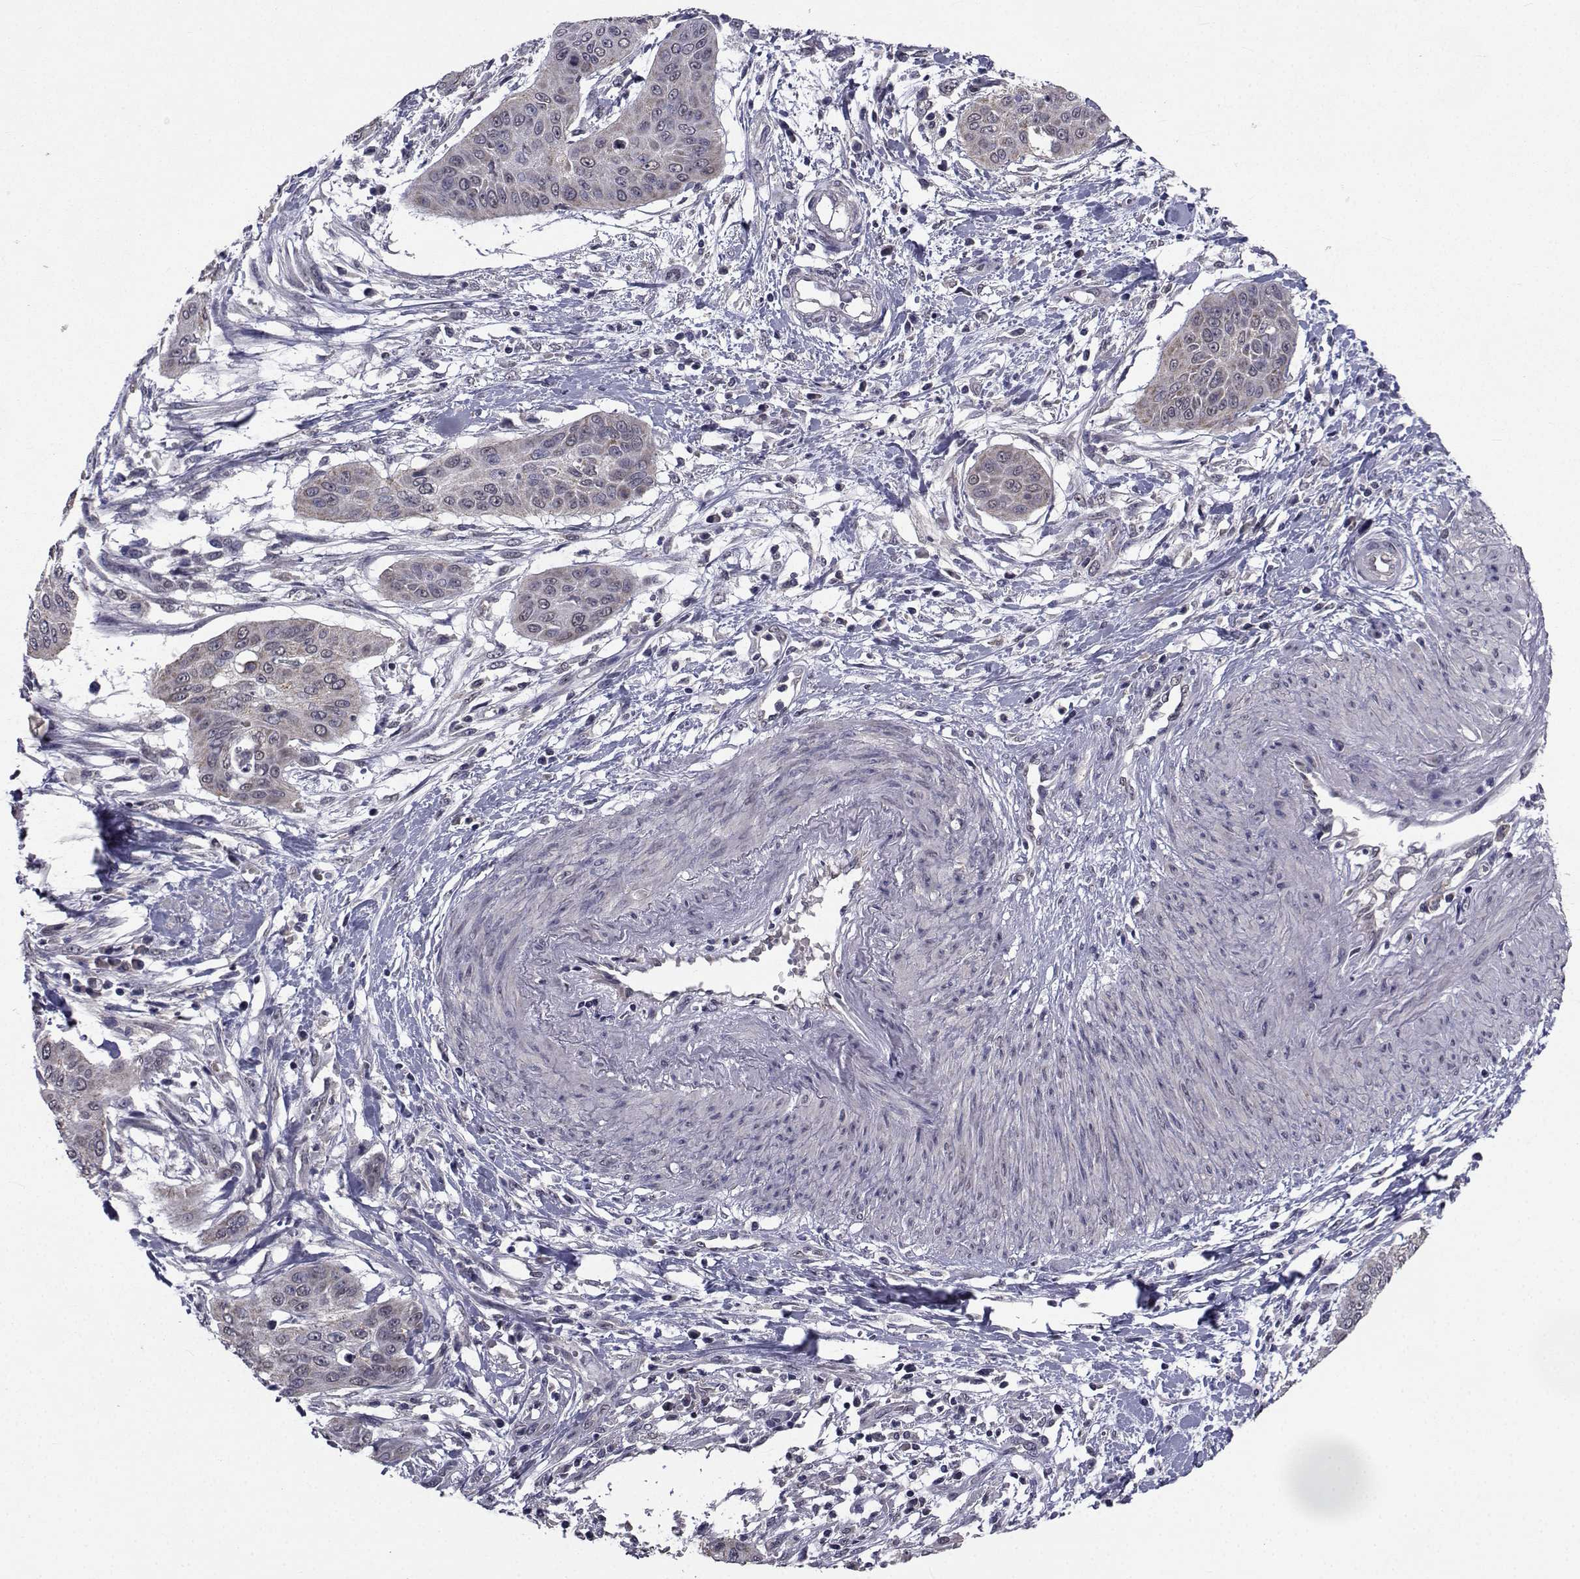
{"staining": {"intensity": "weak", "quantity": "25%-75%", "location": "cytoplasmic/membranous"}, "tissue": "cervical cancer", "cell_type": "Tumor cells", "image_type": "cancer", "snomed": [{"axis": "morphology", "description": "Squamous cell carcinoma, NOS"}, {"axis": "topography", "description": "Cervix"}], "caption": "Weak cytoplasmic/membranous protein staining is seen in about 25%-75% of tumor cells in cervical cancer.", "gene": "CYP2S1", "patient": {"sex": "female", "age": 39}}